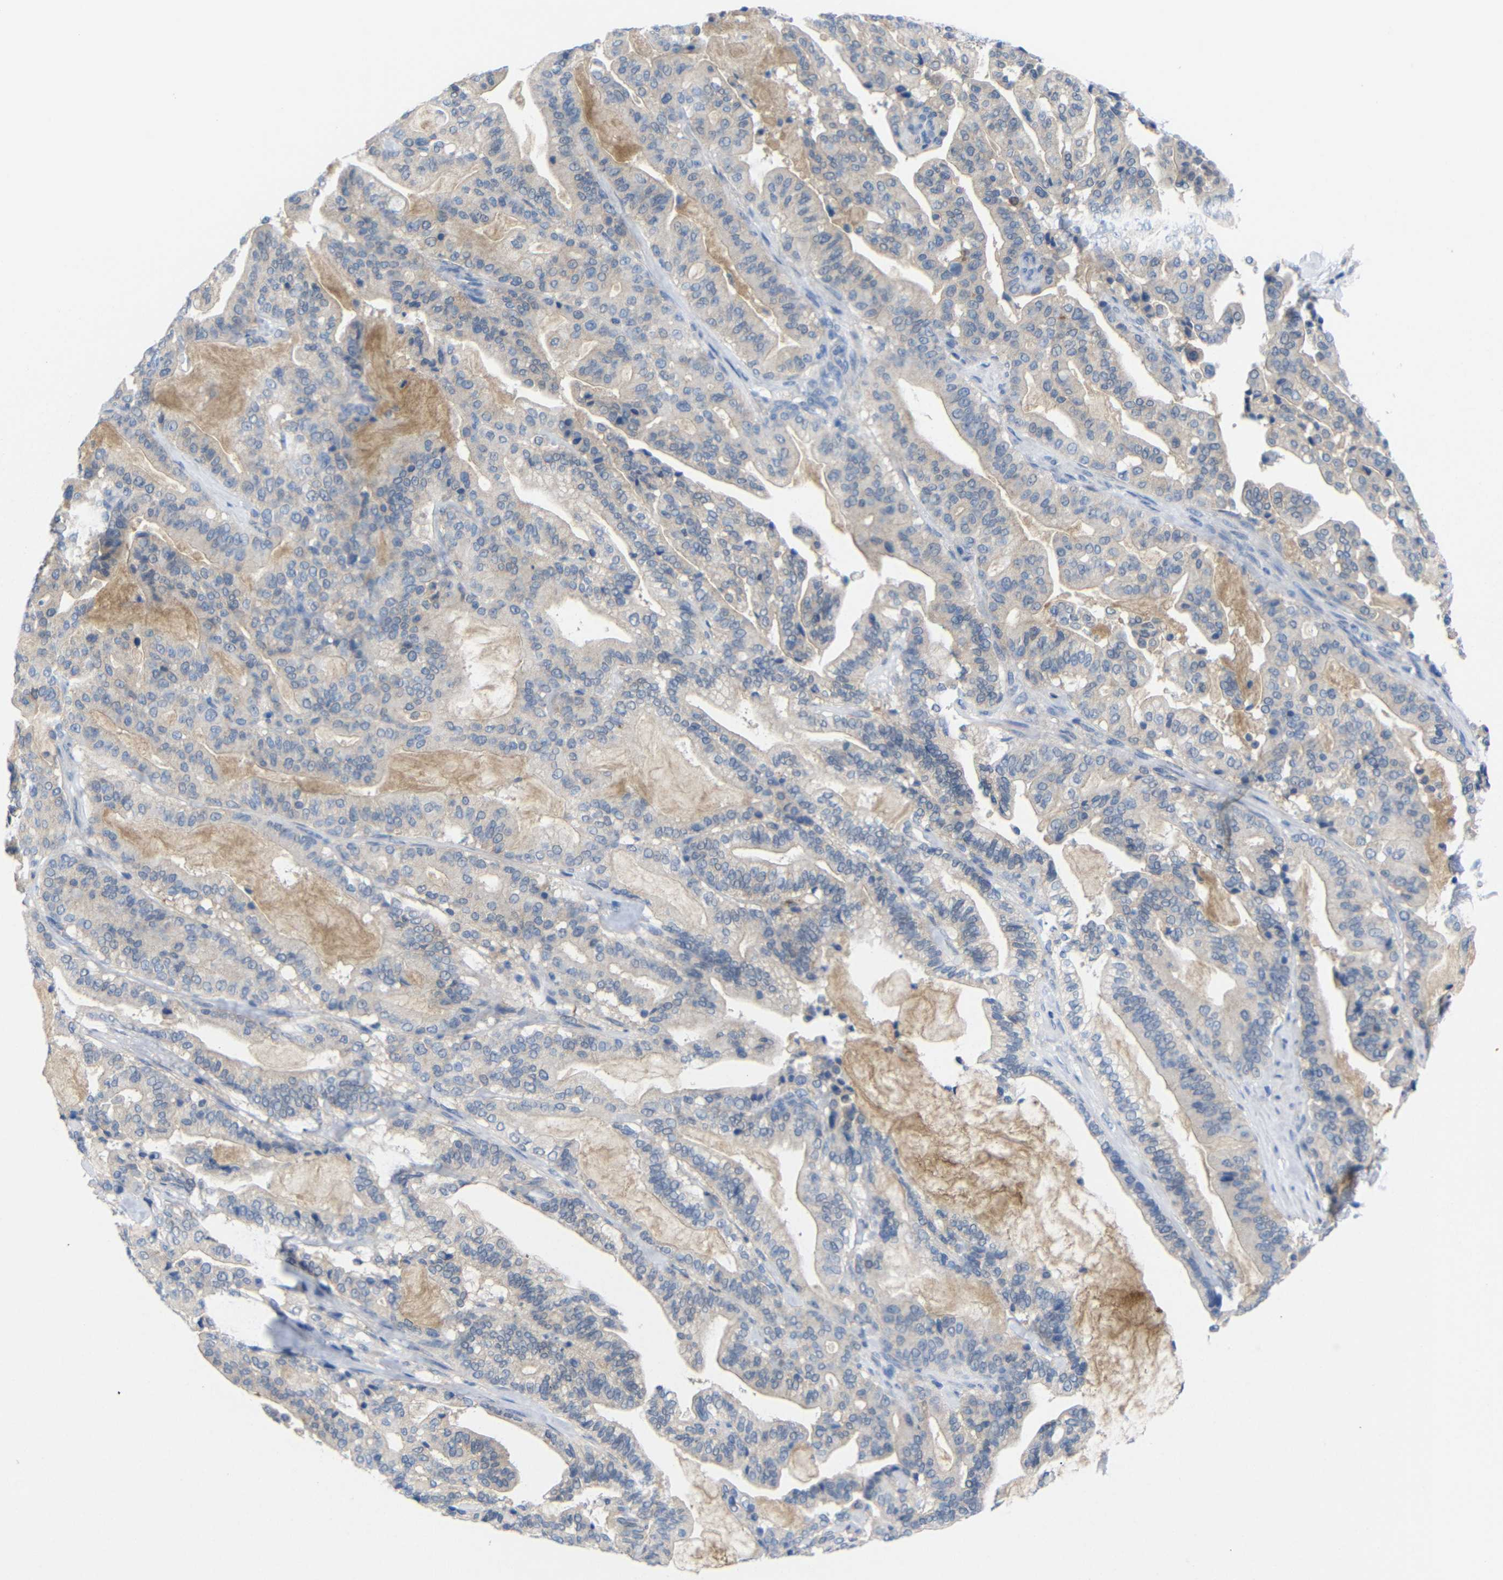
{"staining": {"intensity": "weak", "quantity": "25%-75%", "location": "cytoplasmic/membranous"}, "tissue": "pancreatic cancer", "cell_type": "Tumor cells", "image_type": "cancer", "snomed": [{"axis": "morphology", "description": "Adenocarcinoma, NOS"}, {"axis": "topography", "description": "Pancreas"}], "caption": "The image demonstrates immunohistochemical staining of pancreatic adenocarcinoma. There is weak cytoplasmic/membranous positivity is present in about 25%-75% of tumor cells.", "gene": "PEBP1", "patient": {"sex": "male", "age": 63}}